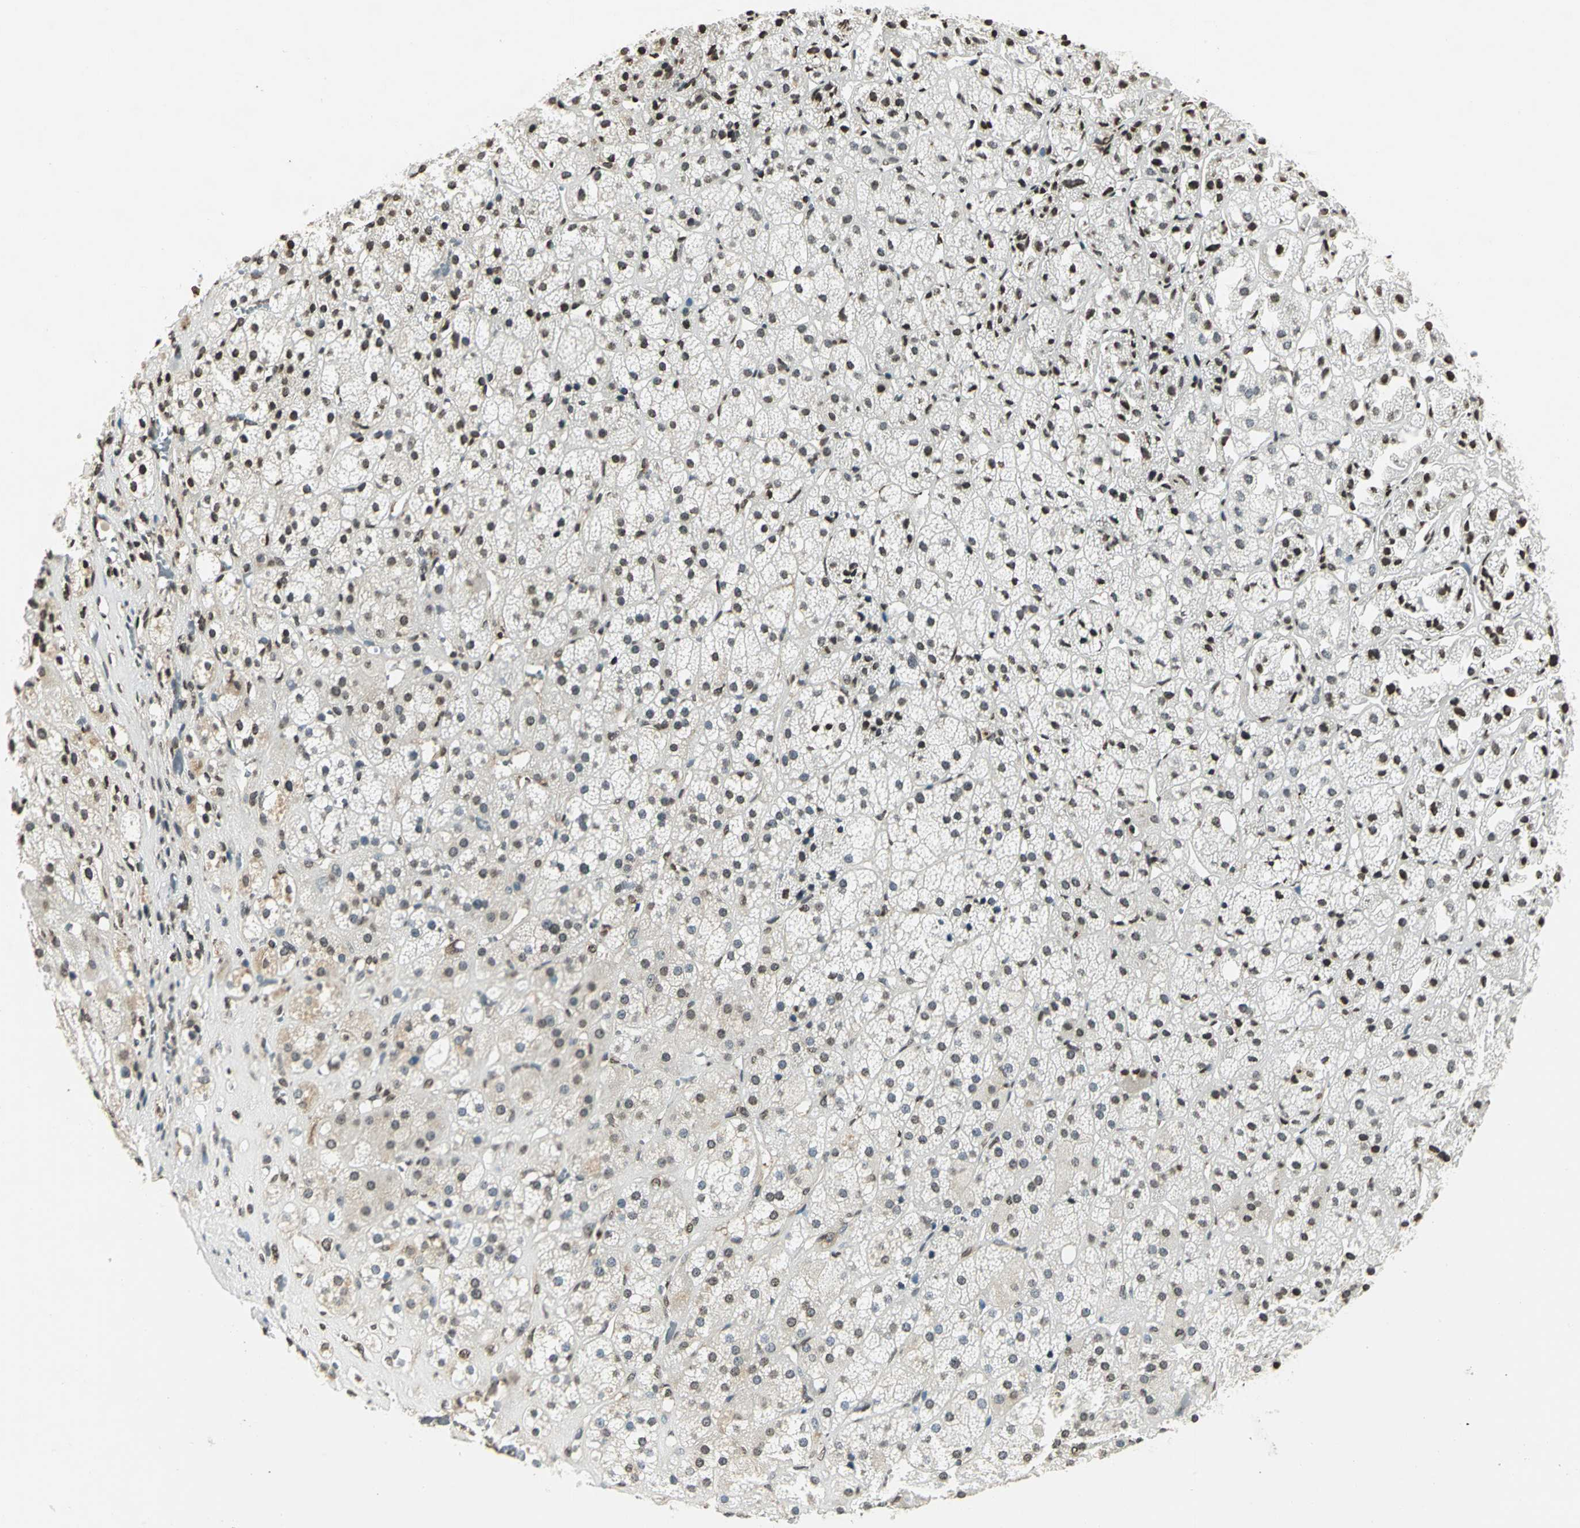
{"staining": {"intensity": "moderate", "quantity": "25%-75%", "location": "cytoplasmic/membranous"}, "tissue": "adrenal gland", "cell_type": "Glandular cells", "image_type": "normal", "snomed": [{"axis": "morphology", "description": "Normal tissue, NOS"}, {"axis": "topography", "description": "Adrenal gland"}], "caption": "IHC (DAB (3,3'-diaminobenzidine)) staining of normal adrenal gland shows moderate cytoplasmic/membranous protein expression in approximately 25%-75% of glandular cells. (brown staining indicates protein expression, while blue staining denotes nuclei).", "gene": "LGALS3", "patient": {"sex": "female", "age": 71}}